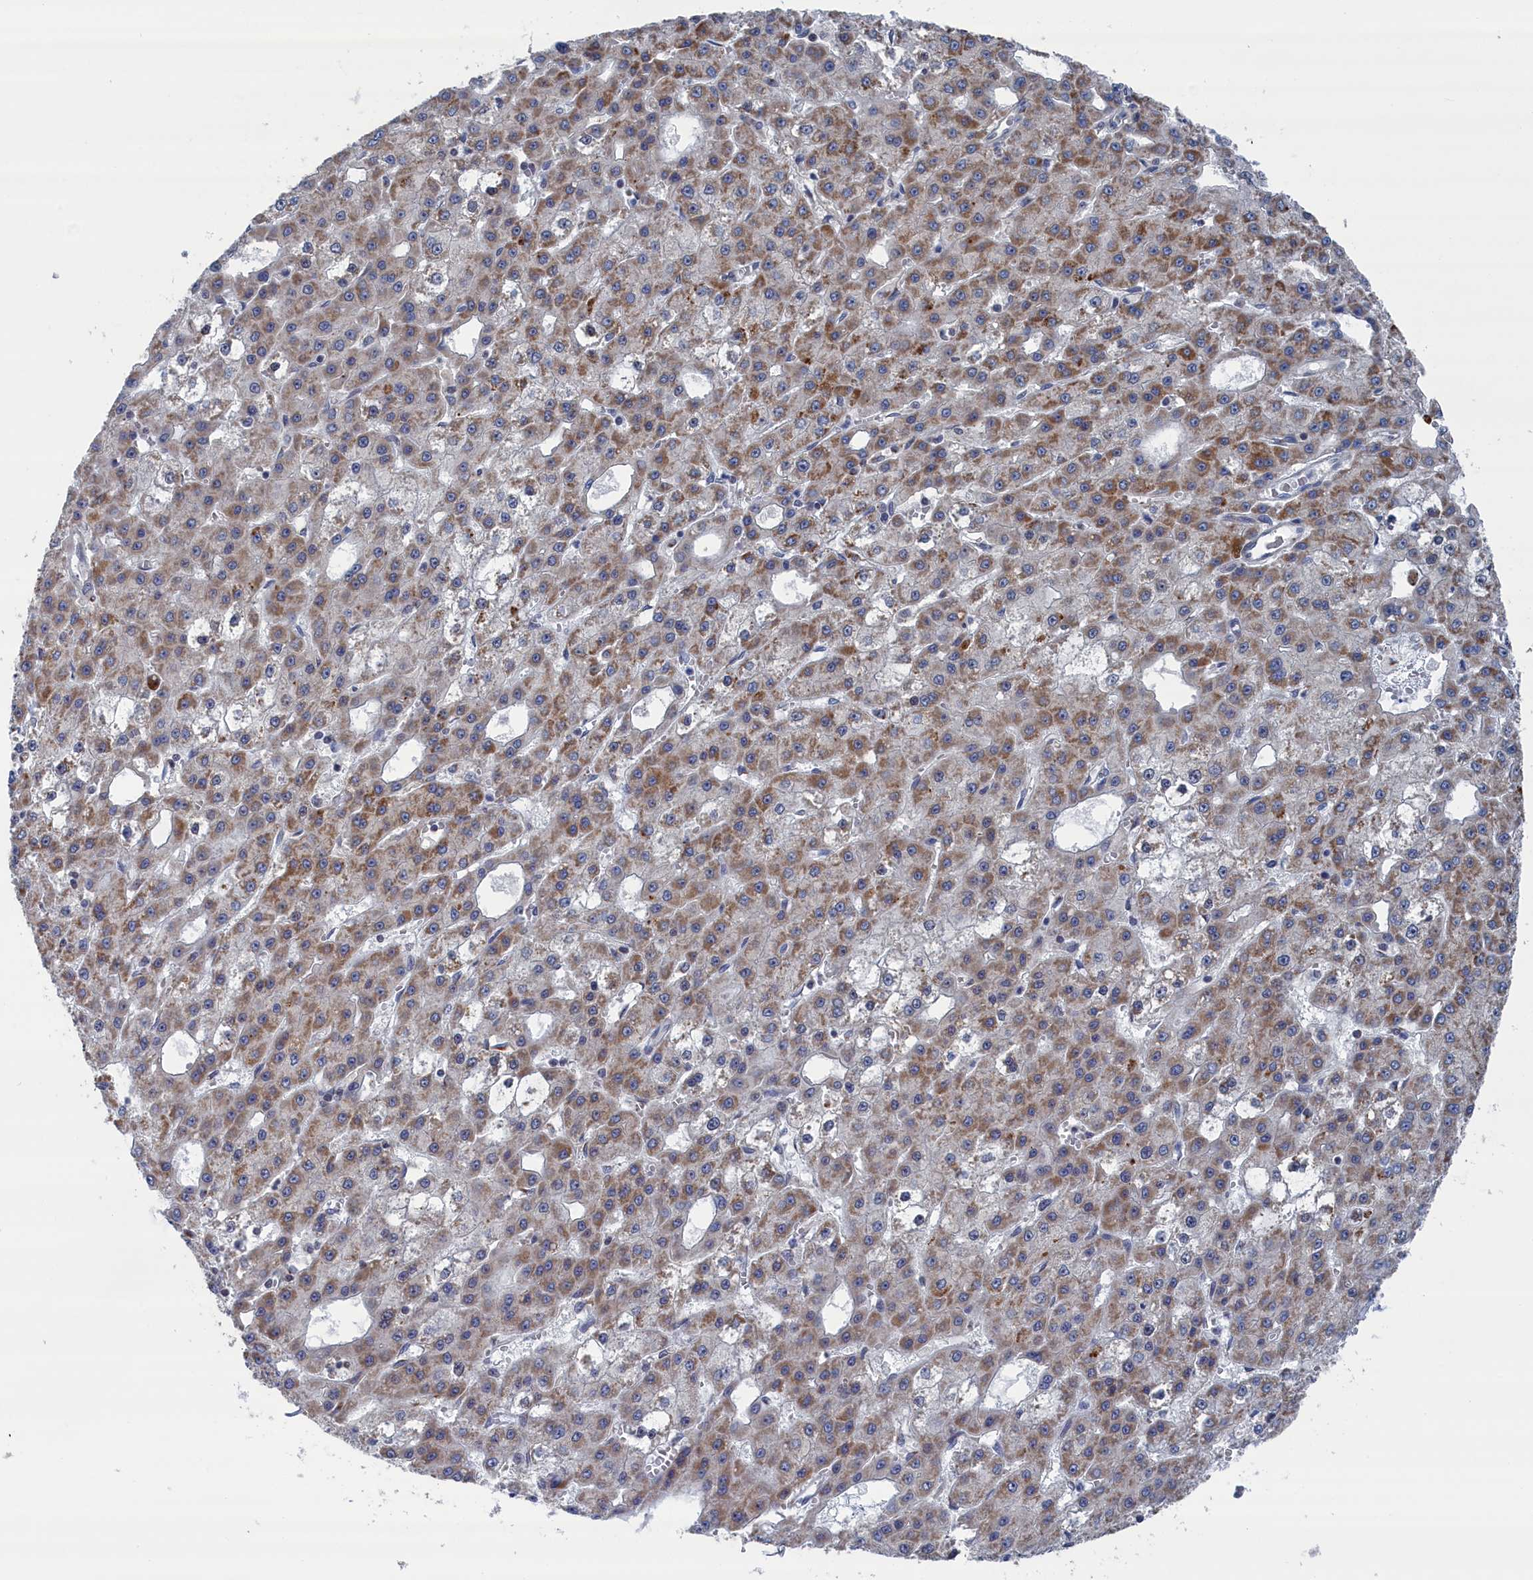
{"staining": {"intensity": "moderate", "quantity": "25%-75%", "location": "cytoplasmic/membranous"}, "tissue": "liver cancer", "cell_type": "Tumor cells", "image_type": "cancer", "snomed": [{"axis": "morphology", "description": "Carcinoma, Hepatocellular, NOS"}, {"axis": "topography", "description": "Liver"}], "caption": "Liver cancer (hepatocellular carcinoma) stained for a protein exhibits moderate cytoplasmic/membranous positivity in tumor cells.", "gene": "IRX1", "patient": {"sex": "male", "age": 47}}